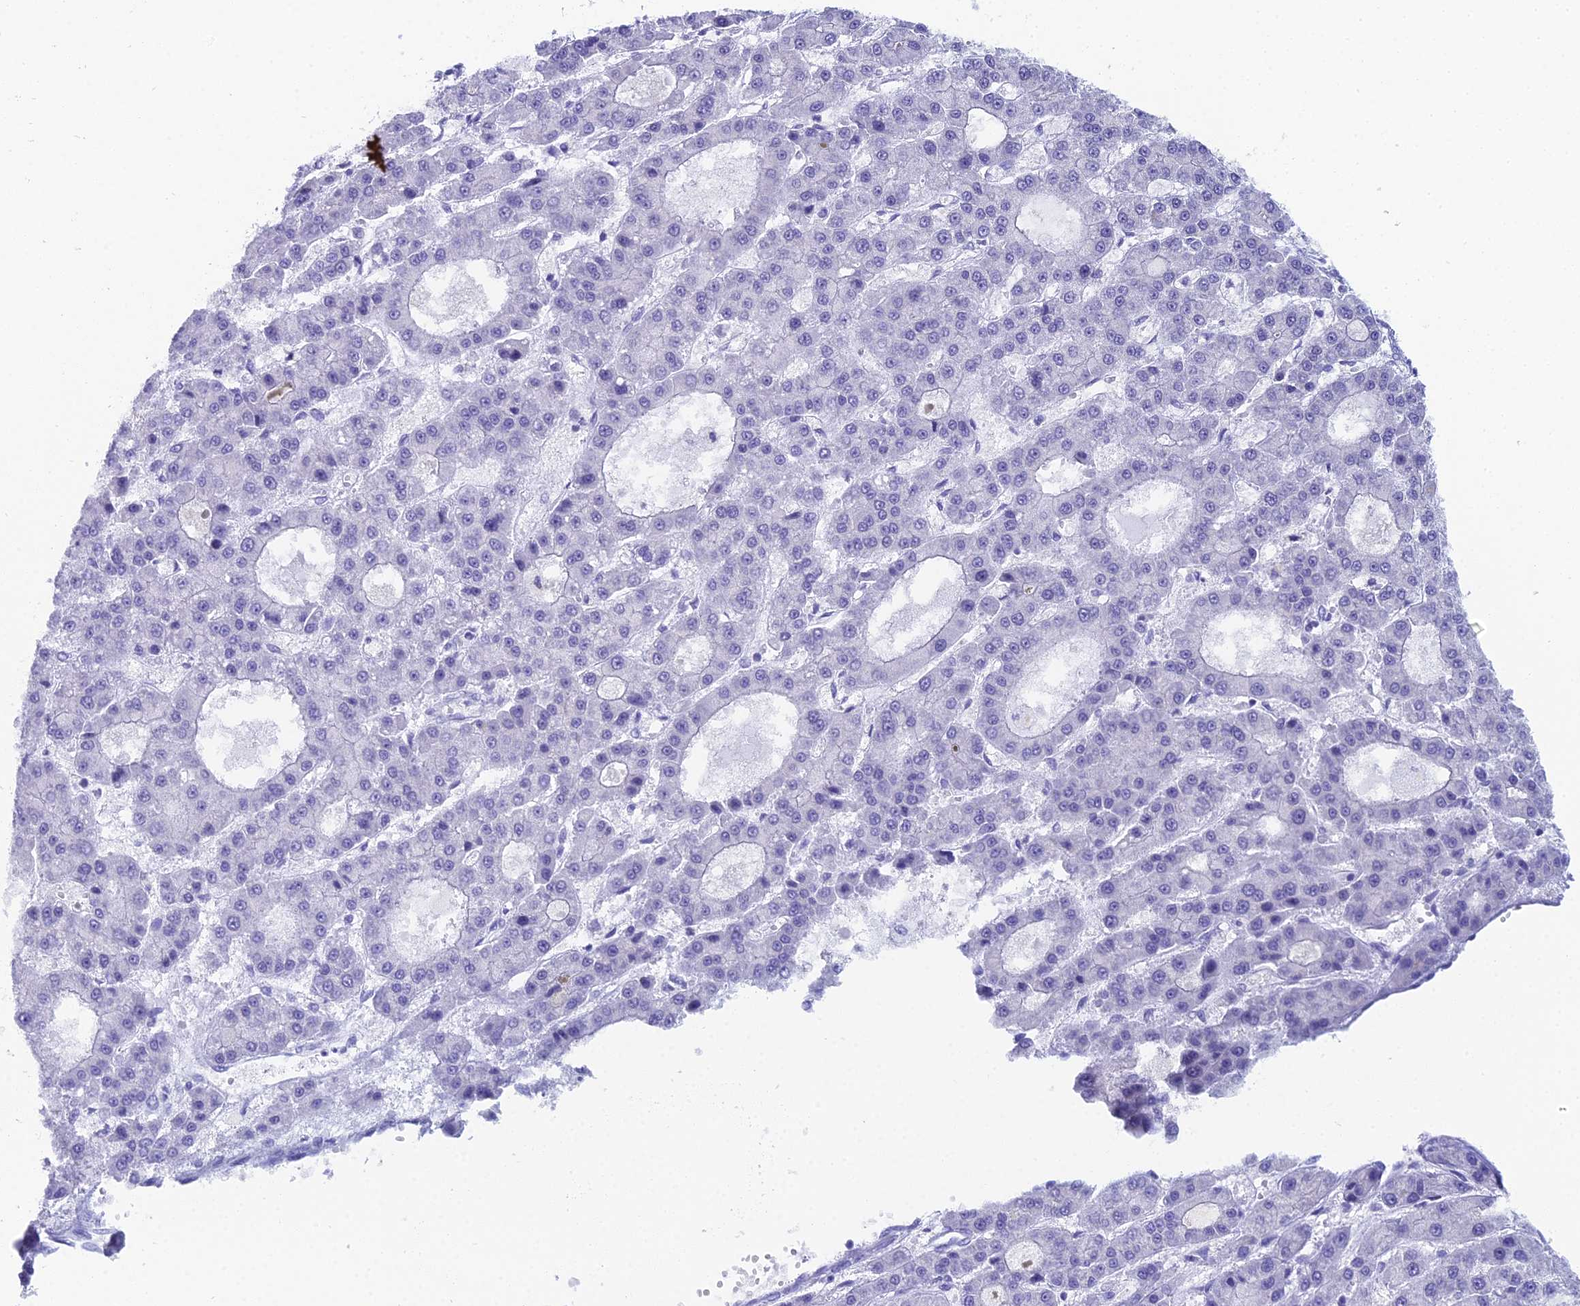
{"staining": {"intensity": "negative", "quantity": "none", "location": "none"}, "tissue": "liver cancer", "cell_type": "Tumor cells", "image_type": "cancer", "snomed": [{"axis": "morphology", "description": "Carcinoma, Hepatocellular, NOS"}, {"axis": "topography", "description": "Liver"}], "caption": "An IHC photomicrograph of liver hepatocellular carcinoma is shown. There is no staining in tumor cells of liver hepatocellular carcinoma.", "gene": "PRR22", "patient": {"sex": "male", "age": 70}}